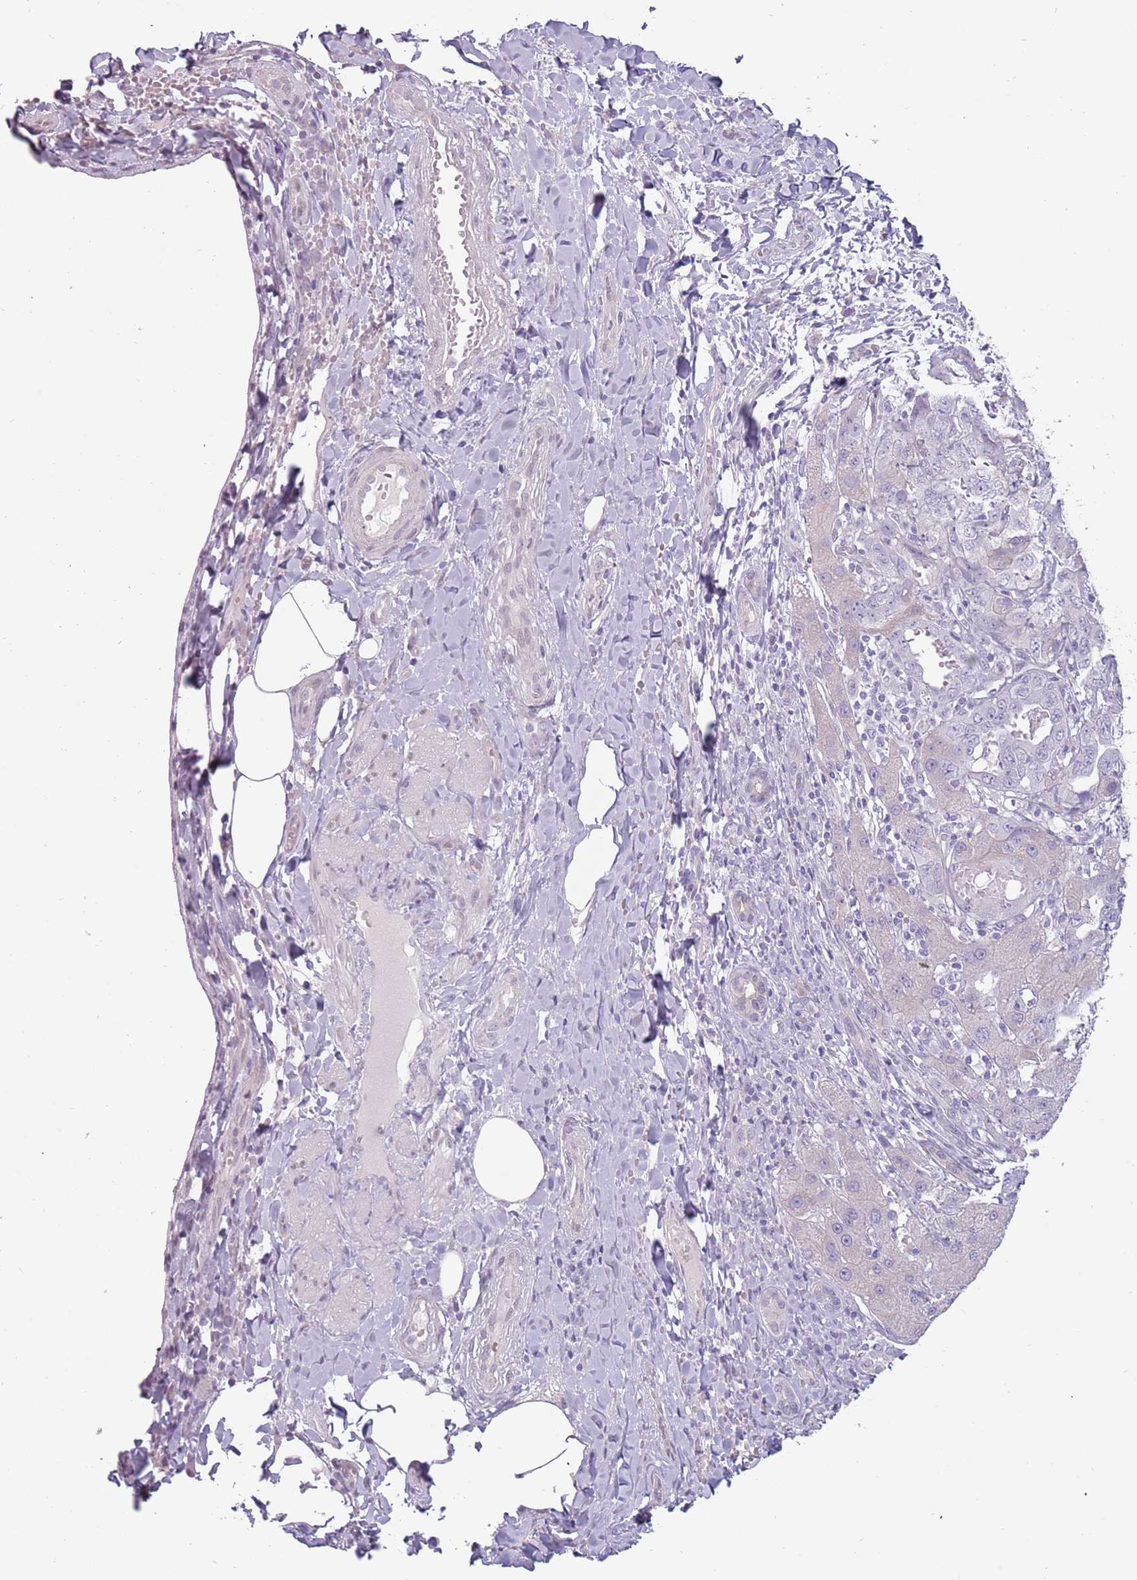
{"staining": {"intensity": "weak", "quantity": "<25%", "location": "cytoplasmic/membranous"}, "tissue": "liver cancer", "cell_type": "Tumor cells", "image_type": "cancer", "snomed": [{"axis": "morphology", "description": "Cholangiocarcinoma"}, {"axis": "topography", "description": "Liver"}], "caption": "Liver cancer stained for a protein using immunohistochemistry displays no positivity tumor cells.", "gene": "RFX2", "patient": {"sex": "male", "age": 59}}